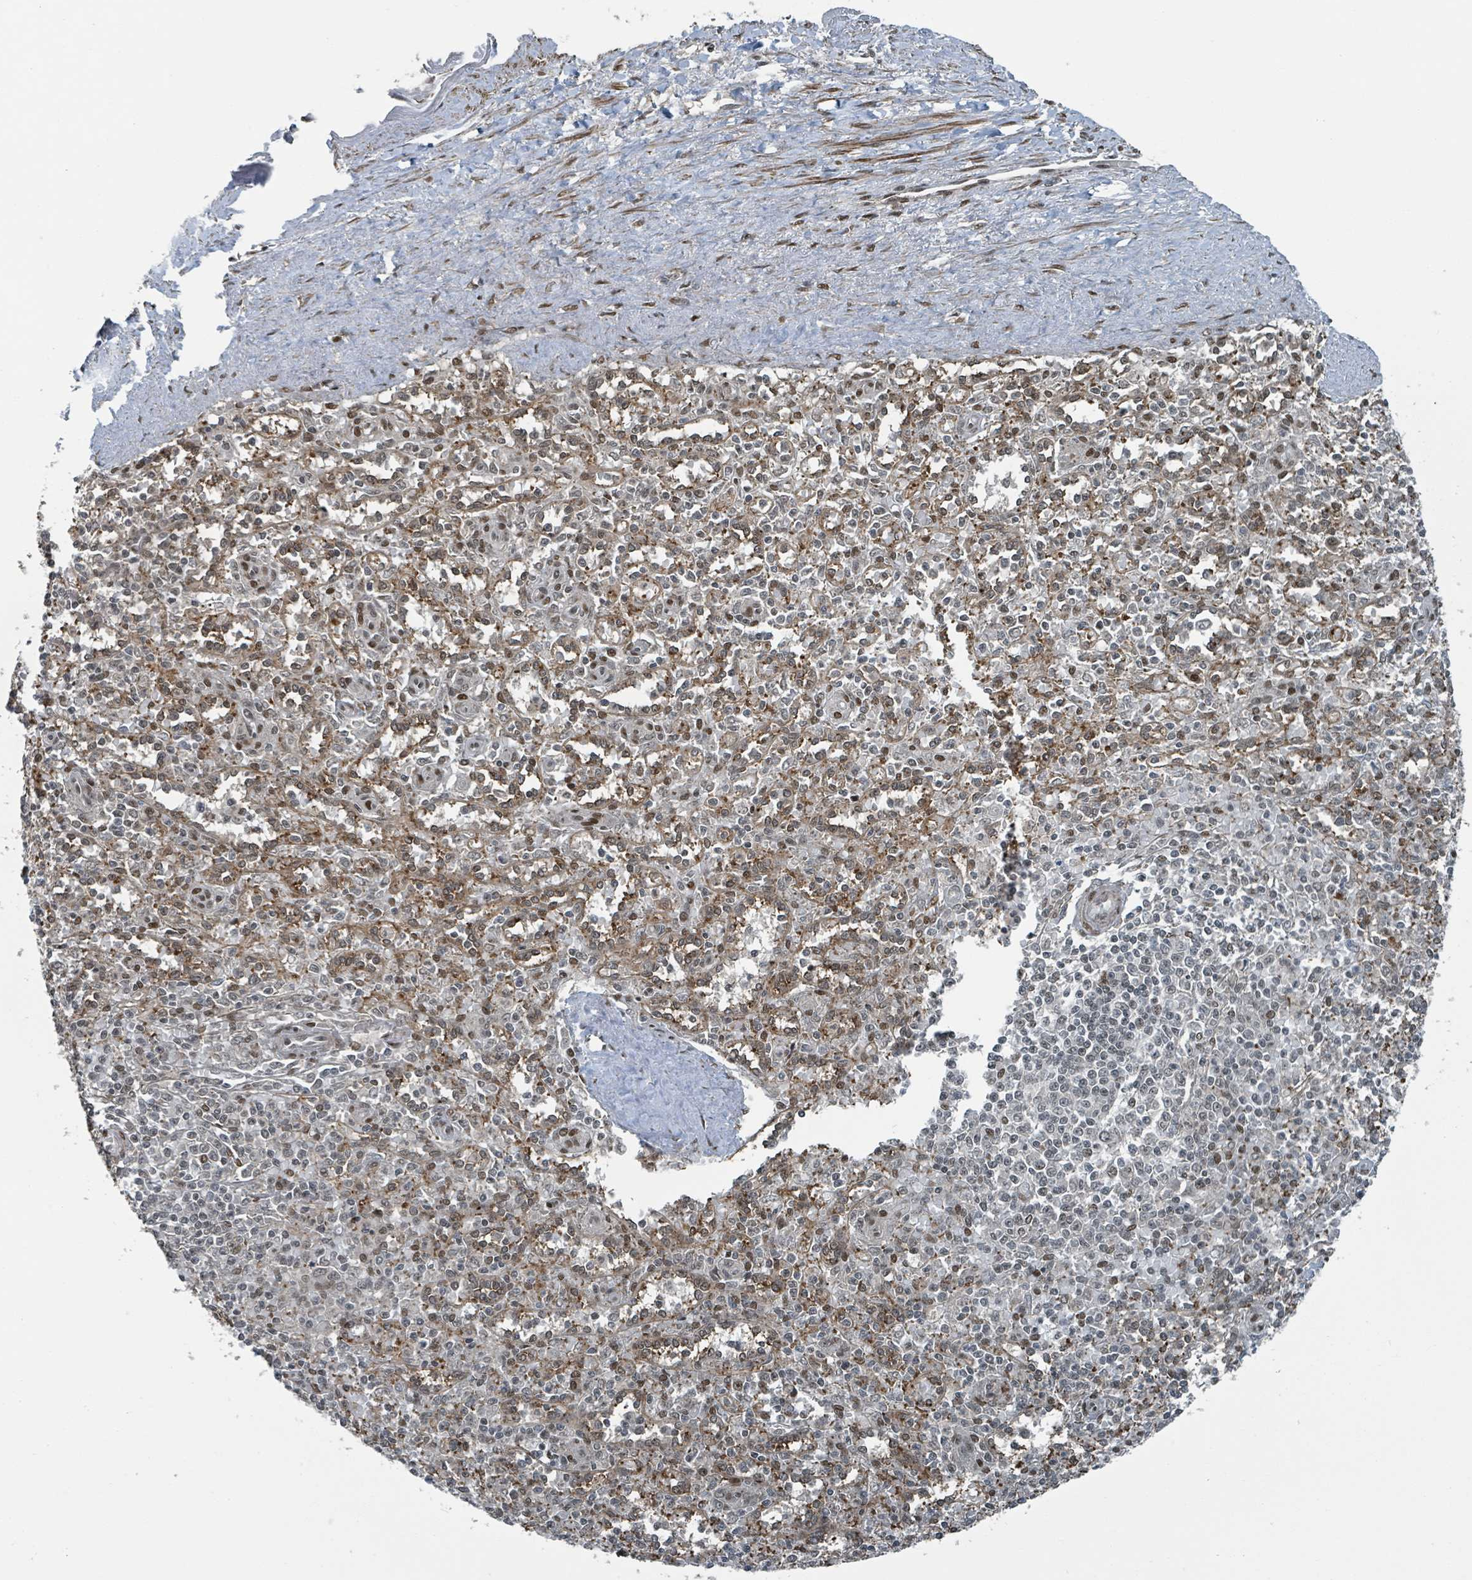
{"staining": {"intensity": "moderate", "quantity": "<25%", "location": "cytoplasmic/membranous,nuclear"}, "tissue": "spleen", "cell_type": "Cells in red pulp", "image_type": "normal", "snomed": [{"axis": "morphology", "description": "Normal tissue, NOS"}, {"axis": "topography", "description": "Spleen"}], "caption": "A histopathology image of human spleen stained for a protein shows moderate cytoplasmic/membranous,nuclear brown staining in cells in red pulp. (DAB (3,3'-diaminobenzidine) = brown stain, brightfield microscopy at high magnification).", "gene": "PHIP", "patient": {"sex": "female", "age": 70}}